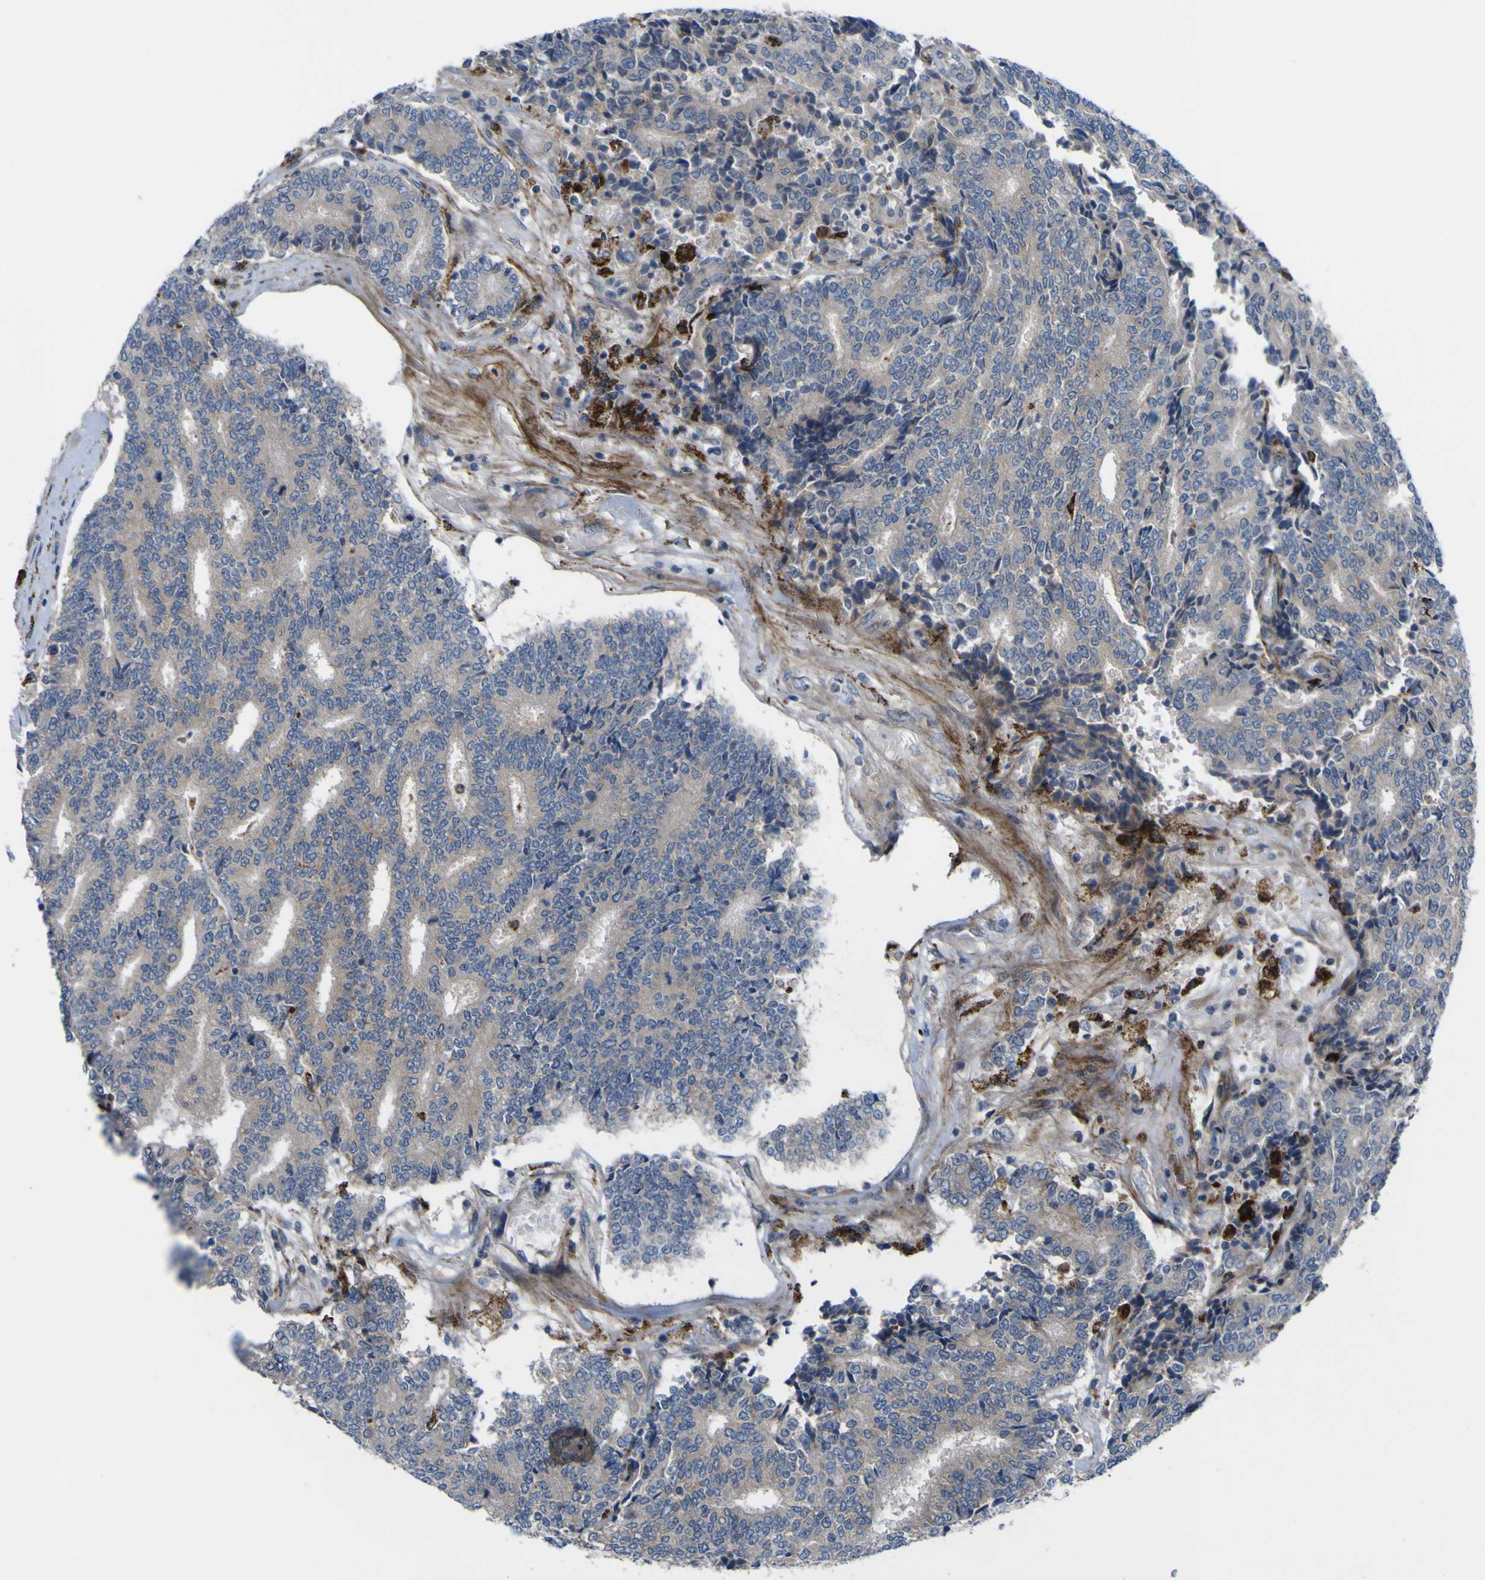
{"staining": {"intensity": "negative", "quantity": "none", "location": "none"}, "tissue": "prostate cancer", "cell_type": "Tumor cells", "image_type": "cancer", "snomed": [{"axis": "morphology", "description": "Normal tissue, NOS"}, {"axis": "morphology", "description": "Adenocarcinoma, High grade"}, {"axis": "topography", "description": "Prostate"}, {"axis": "topography", "description": "Seminal veicle"}], "caption": "This is an immunohistochemistry micrograph of prostate cancer. There is no expression in tumor cells.", "gene": "GPLD1", "patient": {"sex": "male", "age": 55}}